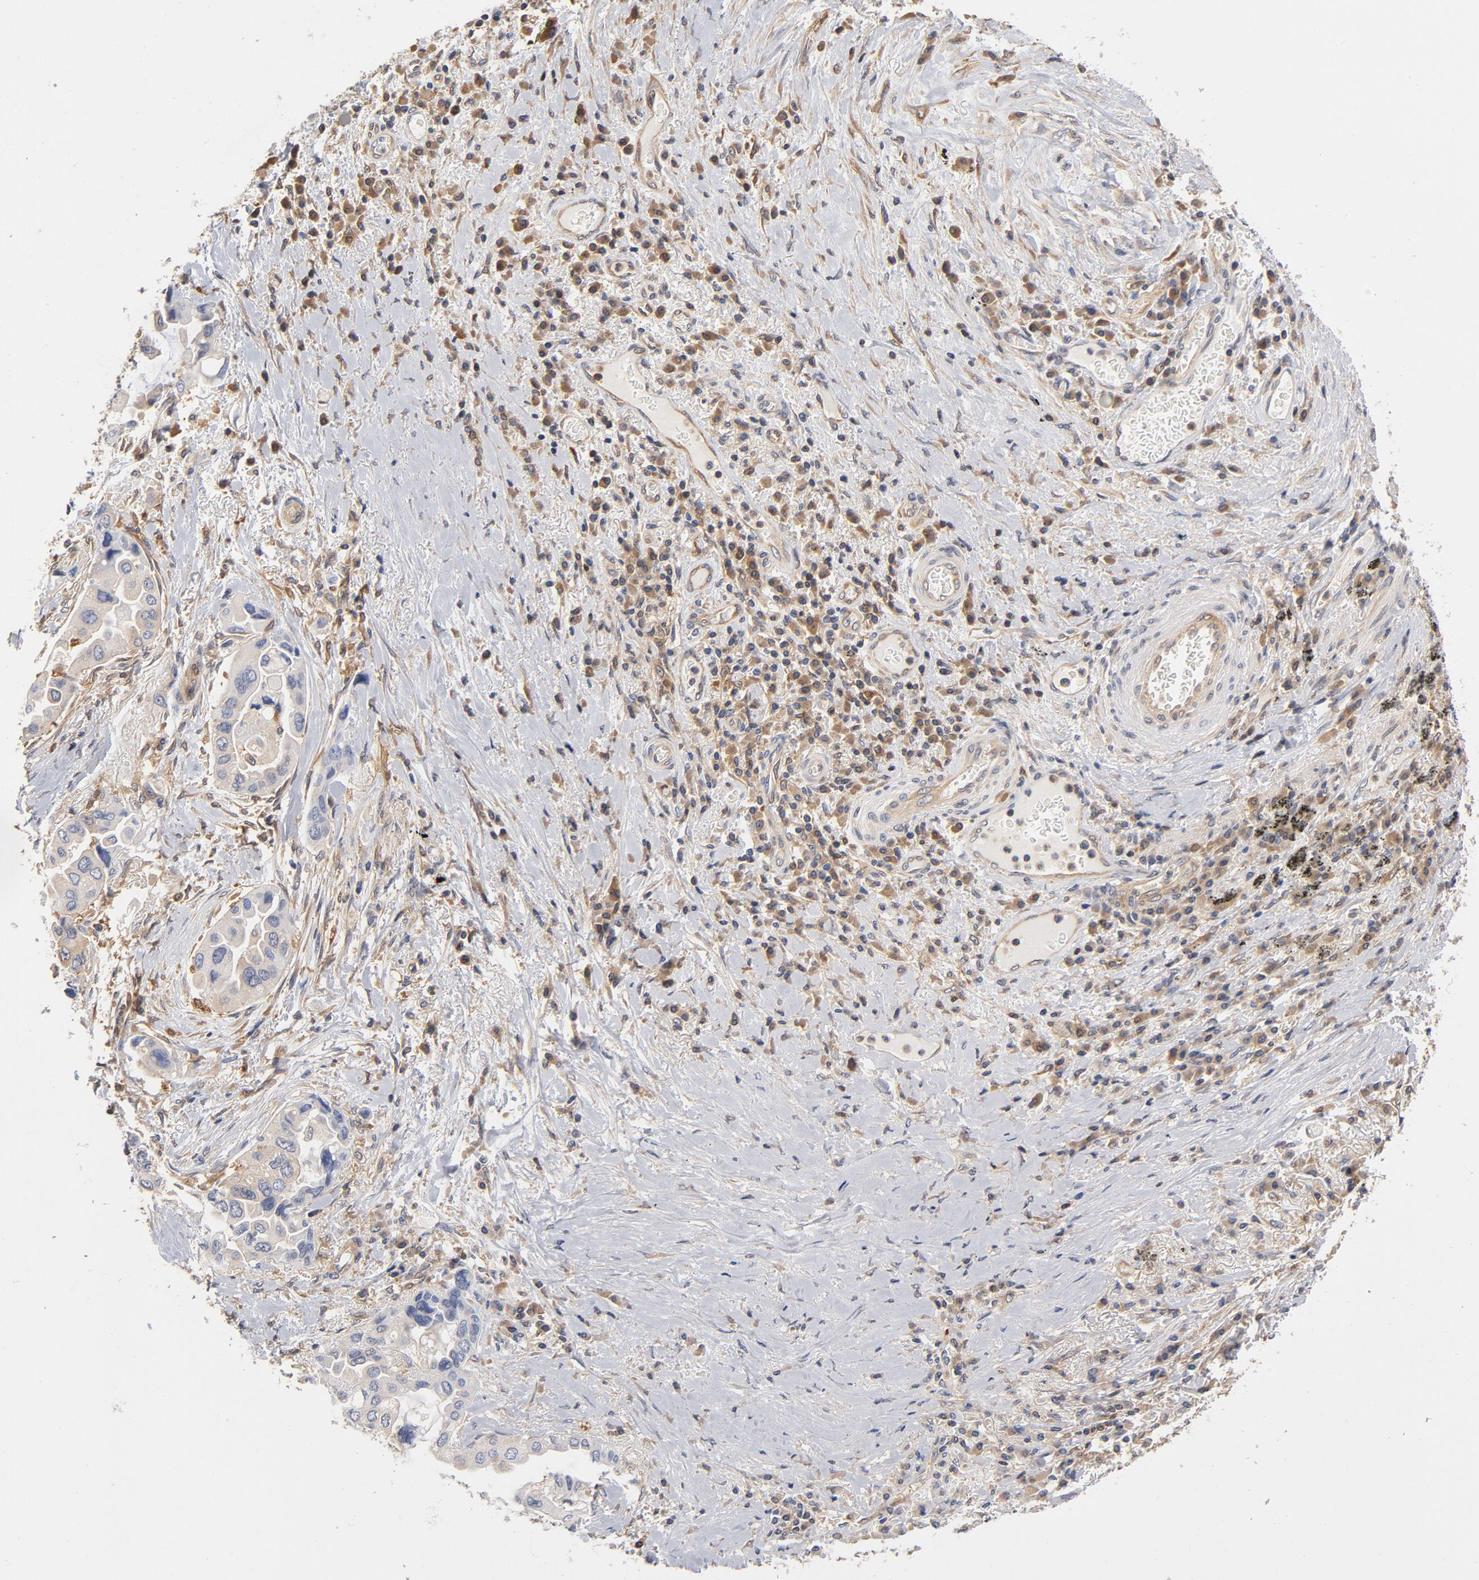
{"staining": {"intensity": "negative", "quantity": "none", "location": "none"}, "tissue": "lung cancer", "cell_type": "Tumor cells", "image_type": "cancer", "snomed": [{"axis": "morphology", "description": "Adenocarcinoma, NOS"}, {"axis": "topography", "description": "Lung"}], "caption": "This image is of lung cancer stained with IHC to label a protein in brown with the nuclei are counter-stained blue. There is no staining in tumor cells. (DAB (3,3'-diaminobenzidine) IHC visualized using brightfield microscopy, high magnification).", "gene": "ASMTL", "patient": {"sex": "female", "age": 76}}